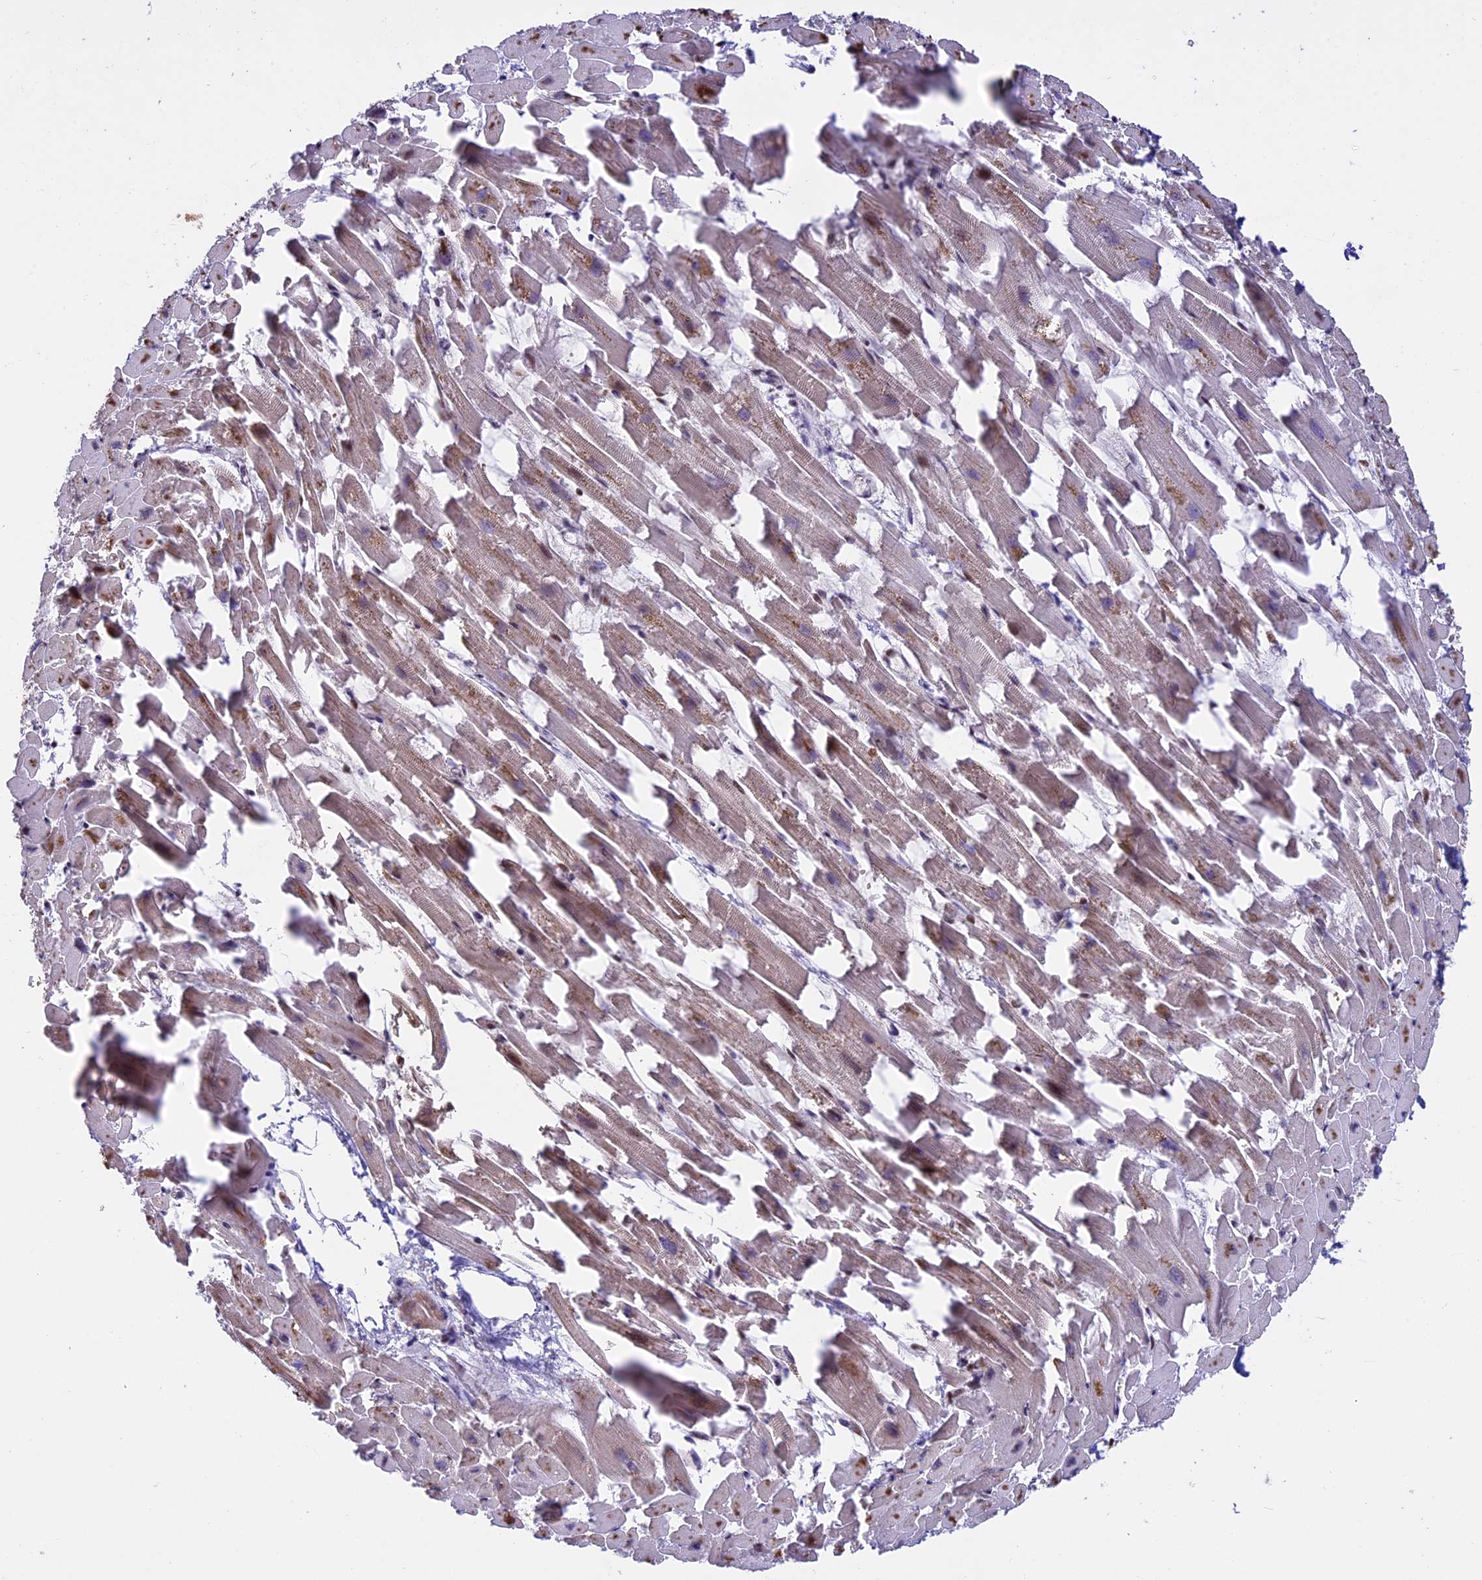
{"staining": {"intensity": "weak", "quantity": "25%-75%", "location": "cytoplasmic/membranous"}, "tissue": "heart muscle", "cell_type": "Cardiomyocytes", "image_type": "normal", "snomed": [{"axis": "morphology", "description": "Normal tissue, NOS"}, {"axis": "topography", "description": "Heart"}], "caption": "This photomicrograph shows immunohistochemistry (IHC) staining of benign human heart muscle, with low weak cytoplasmic/membranous expression in about 25%-75% of cardiomyocytes.", "gene": "MAN2C1", "patient": {"sex": "female", "age": 64}}